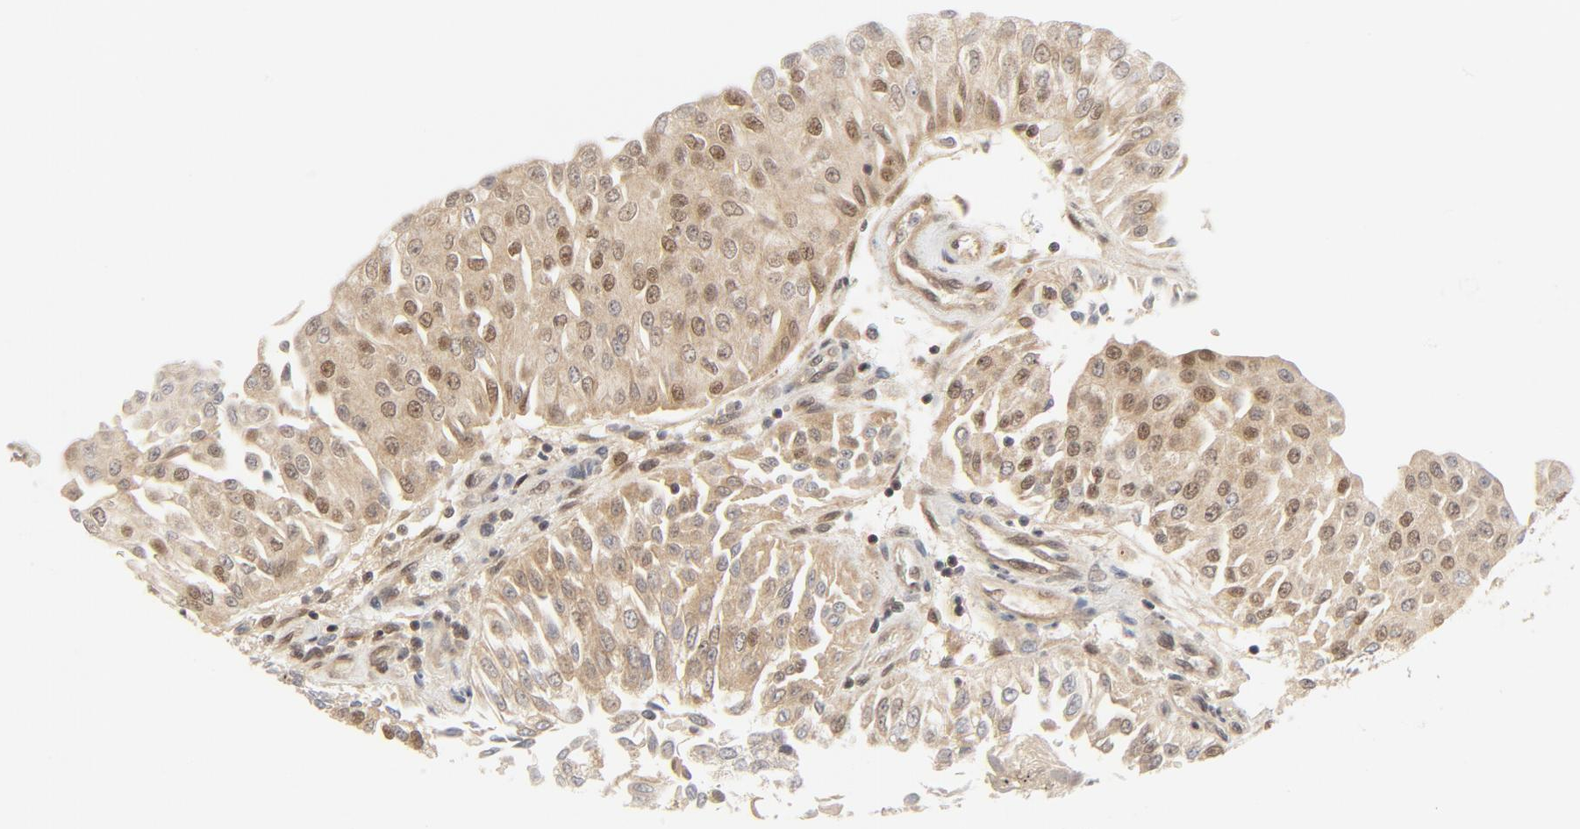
{"staining": {"intensity": "weak", "quantity": ">75%", "location": "cytoplasmic/membranous,nuclear"}, "tissue": "urothelial cancer", "cell_type": "Tumor cells", "image_type": "cancer", "snomed": [{"axis": "morphology", "description": "Urothelial carcinoma, Low grade"}, {"axis": "topography", "description": "Urinary bladder"}], "caption": "Low-grade urothelial carcinoma stained with IHC exhibits weak cytoplasmic/membranous and nuclear staining in approximately >75% of tumor cells. (Stains: DAB (3,3'-diaminobenzidine) in brown, nuclei in blue, Microscopy: brightfield microscopy at high magnification).", "gene": "NEDD8", "patient": {"sex": "male", "age": 86}}